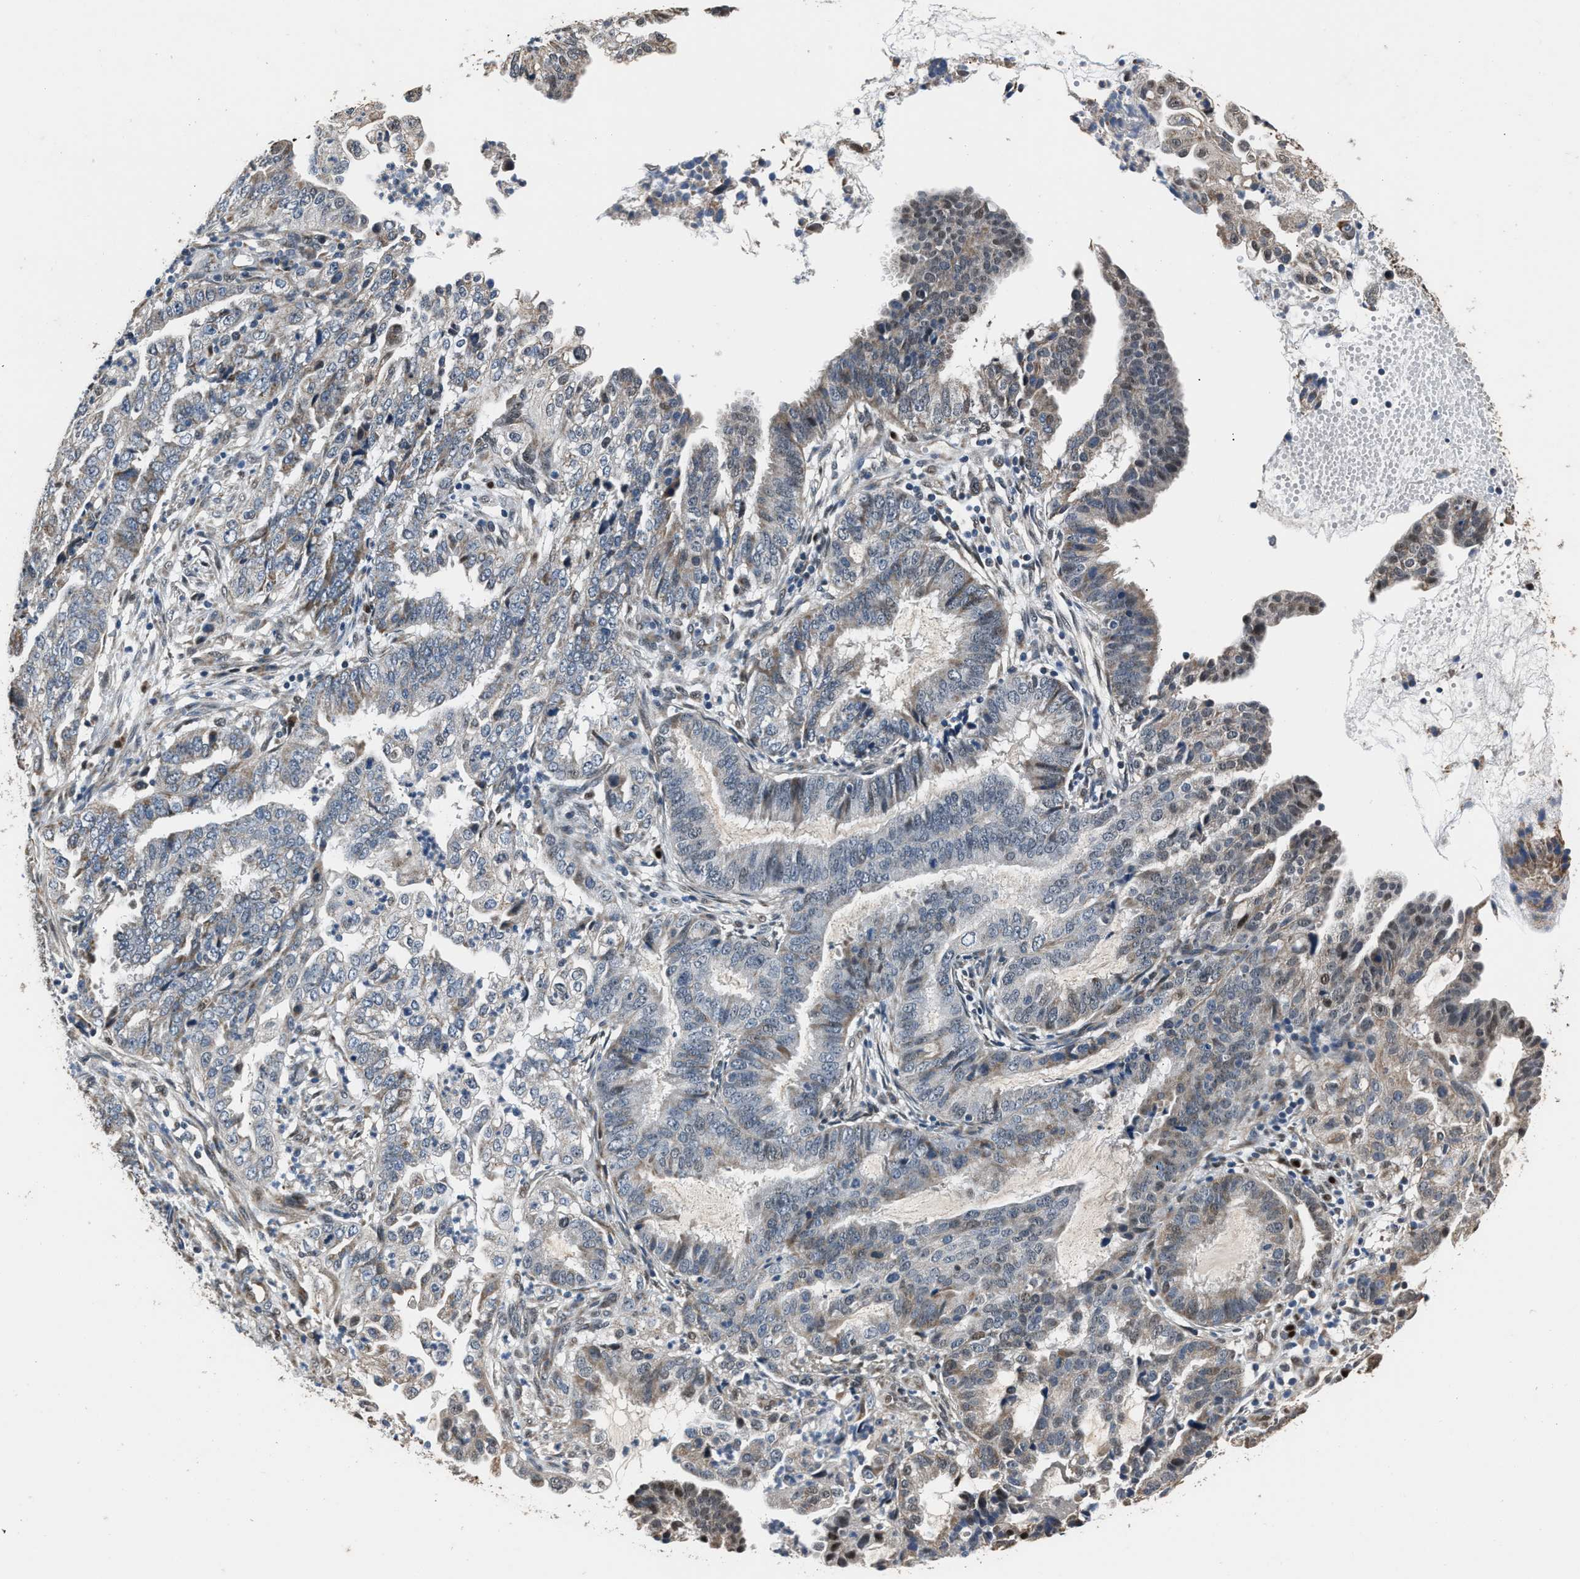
{"staining": {"intensity": "weak", "quantity": "25%-75%", "location": "cytoplasmic/membranous"}, "tissue": "endometrial cancer", "cell_type": "Tumor cells", "image_type": "cancer", "snomed": [{"axis": "morphology", "description": "Adenocarcinoma, NOS"}, {"axis": "topography", "description": "Endometrium"}], "caption": "Immunohistochemistry (IHC) staining of endometrial cancer, which exhibits low levels of weak cytoplasmic/membranous expression in approximately 25%-75% of tumor cells indicating weak cytoplasmic/membranous protein positivity. The staining was performed using DAB (brown) for protein detection and nuclei were counterstained in hematoxylin (blue).", "gene": "NSUN5", "patient": {"sex": "female", "age": 51}}